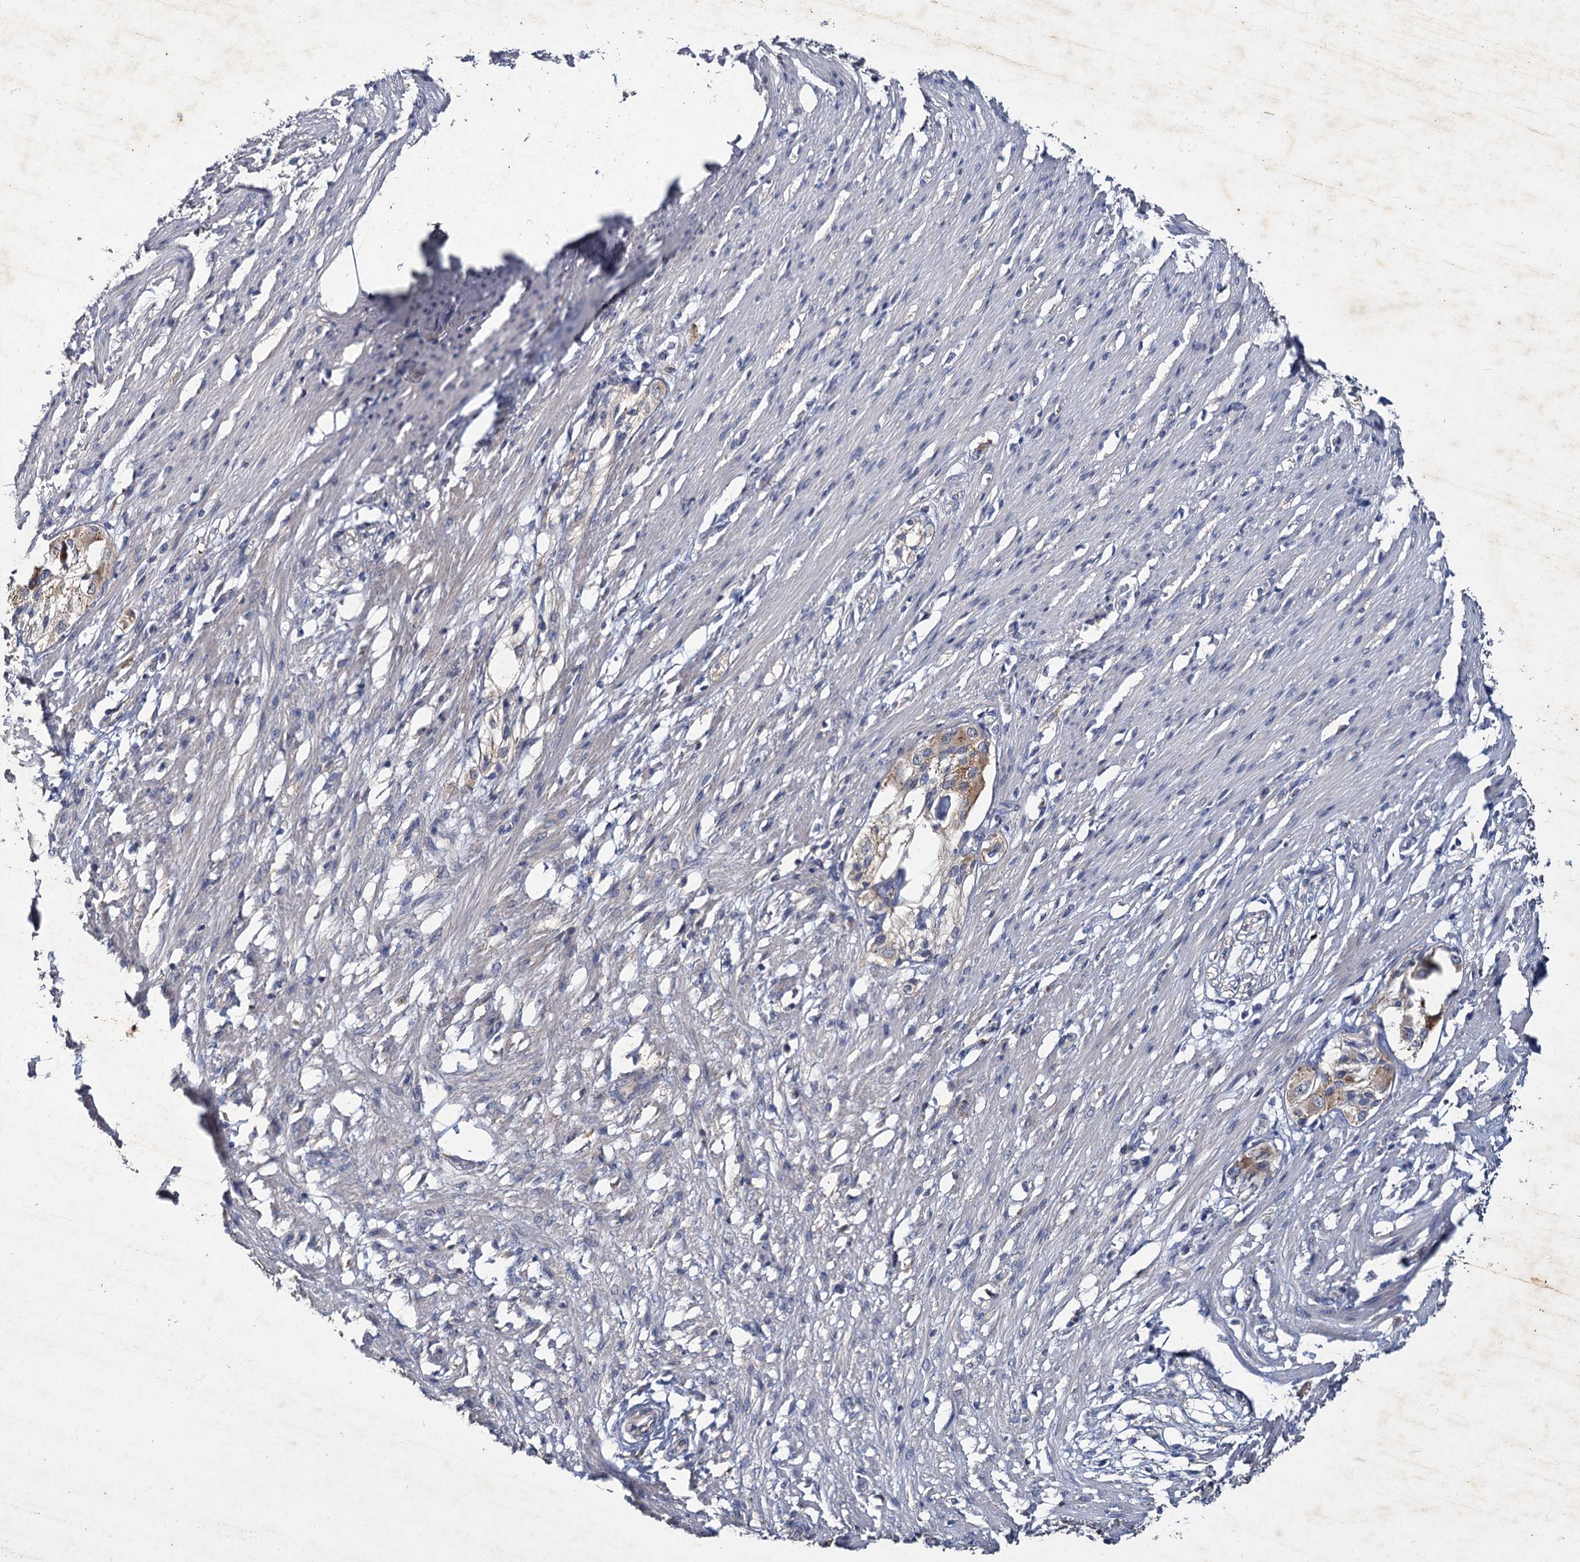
{"staining": {"intensity": "negative", "quantity": "none", "location": "none"}, "tissue": "smooth muscle", "cell_type": "Smooth muscle cells", "image_type": "normal", "snomed": [{"axis": "morphology", "description": "Normal tissue, NOS"}, {"axis": "morphology", "description": "Adenocarcinoma, NOS"}, {"axis": "topography", "description": "Colon"}, {"axis": "topography", "description": "Peripheral nerve tissue"}], "caption": "This is an immunohistochemistry (IHC) photomicrograph of unremarkable smooth muscle. There is no staining in smooth muscle cells.", "gene": "ATP9A", "patient": {"sex": "male", "age": 14}}